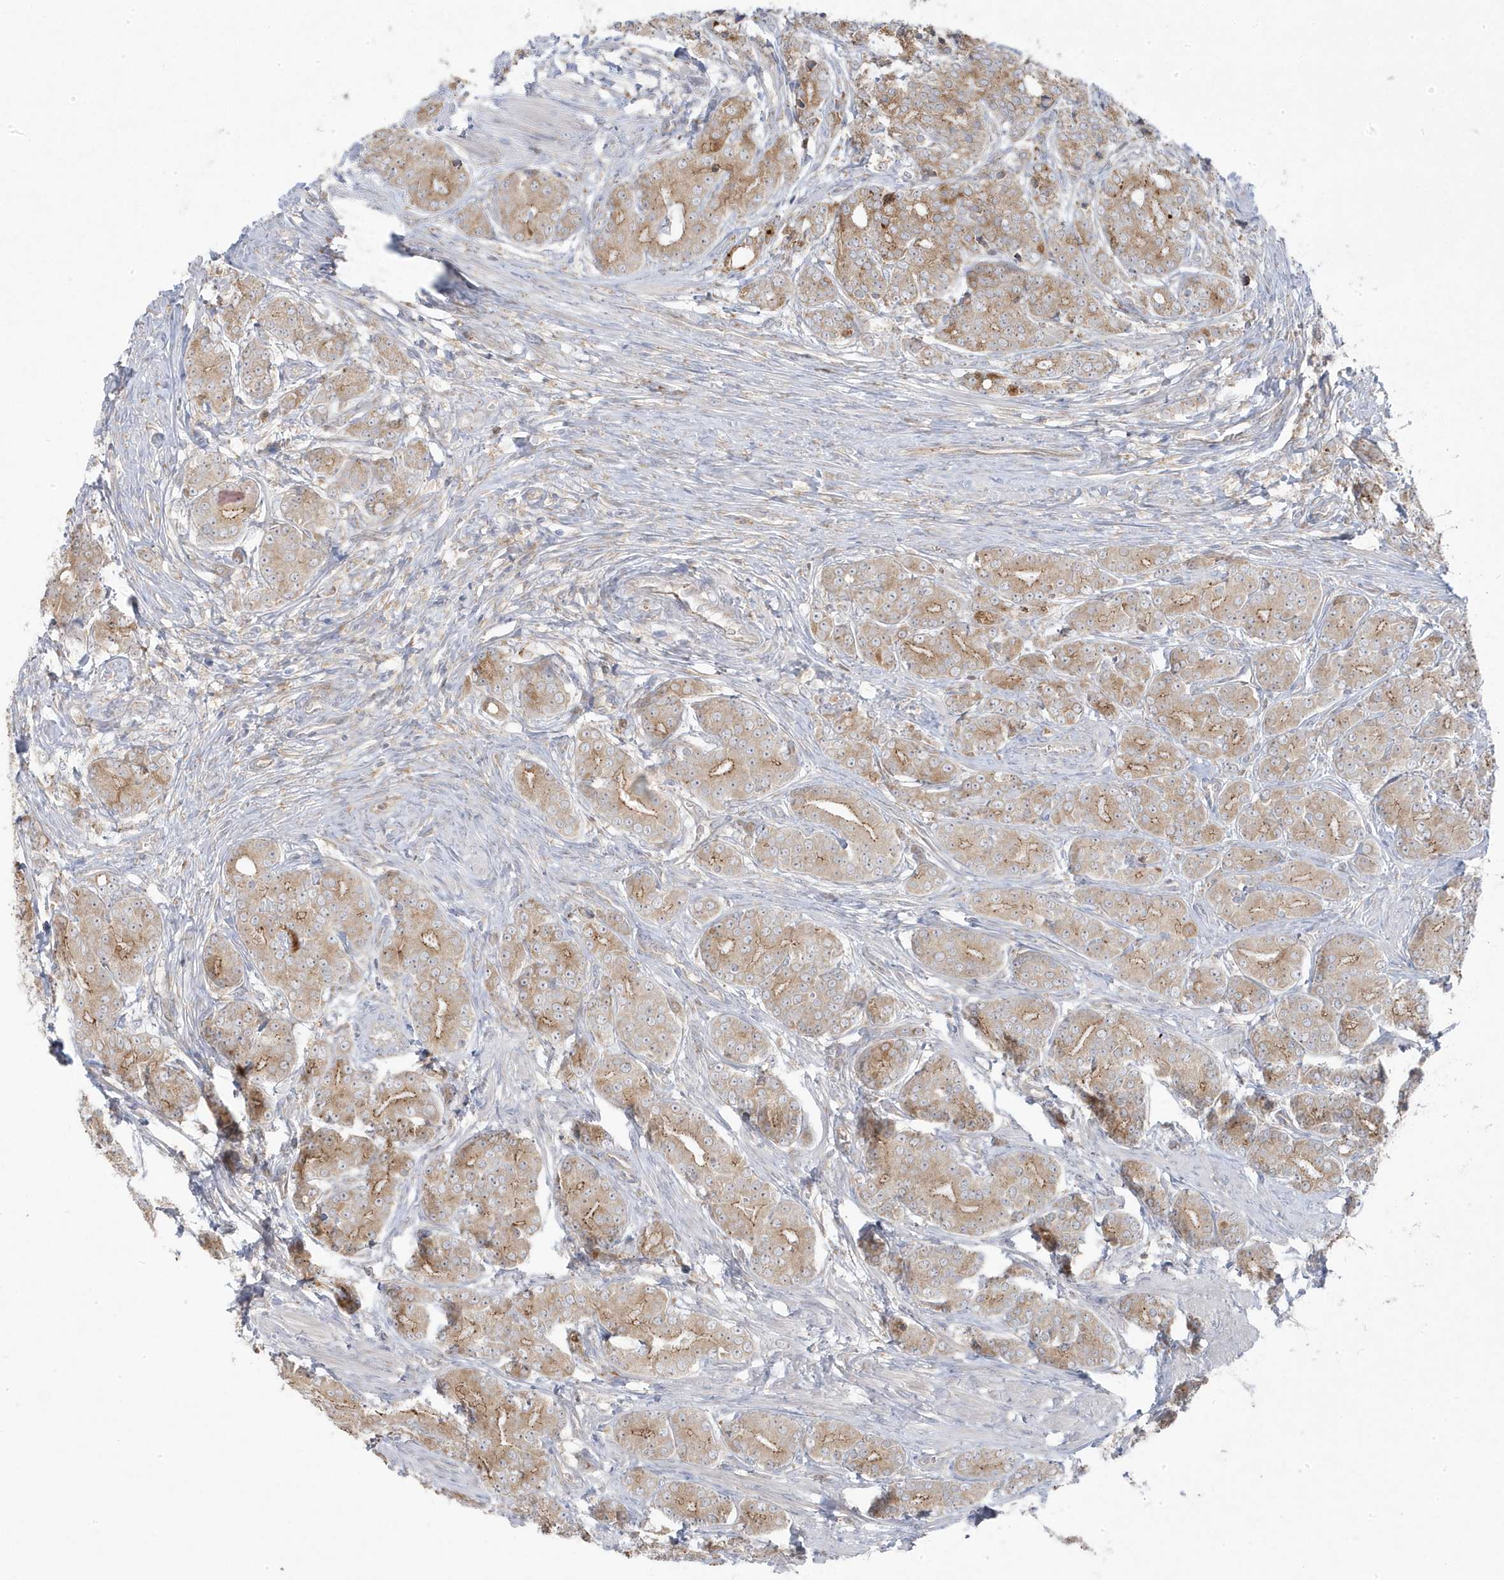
{"staining": {"intensity": "moderate", "quantity": ">75%", "location": "cytoplasmic/membranous"}, "tissue": "prostate cancer", "cell_type": "Tumor cells", "image_type": "cancer", "snomed": [{"axis": "morphology", "description": "Adenocarcinoma, High grade"}, {"axis": "topography", "description": "Prostate"}], "caption": "High-power microscopy captured an immunohistochemistry histopathology image of adenocarcinoma (high-grade) (prostate), revealing moderate cytoplasmic/membranous positivity in approximately >75% of tumor cells.", "gene": "ZNF654", "patient": {"sex": "male", "age": 62}}